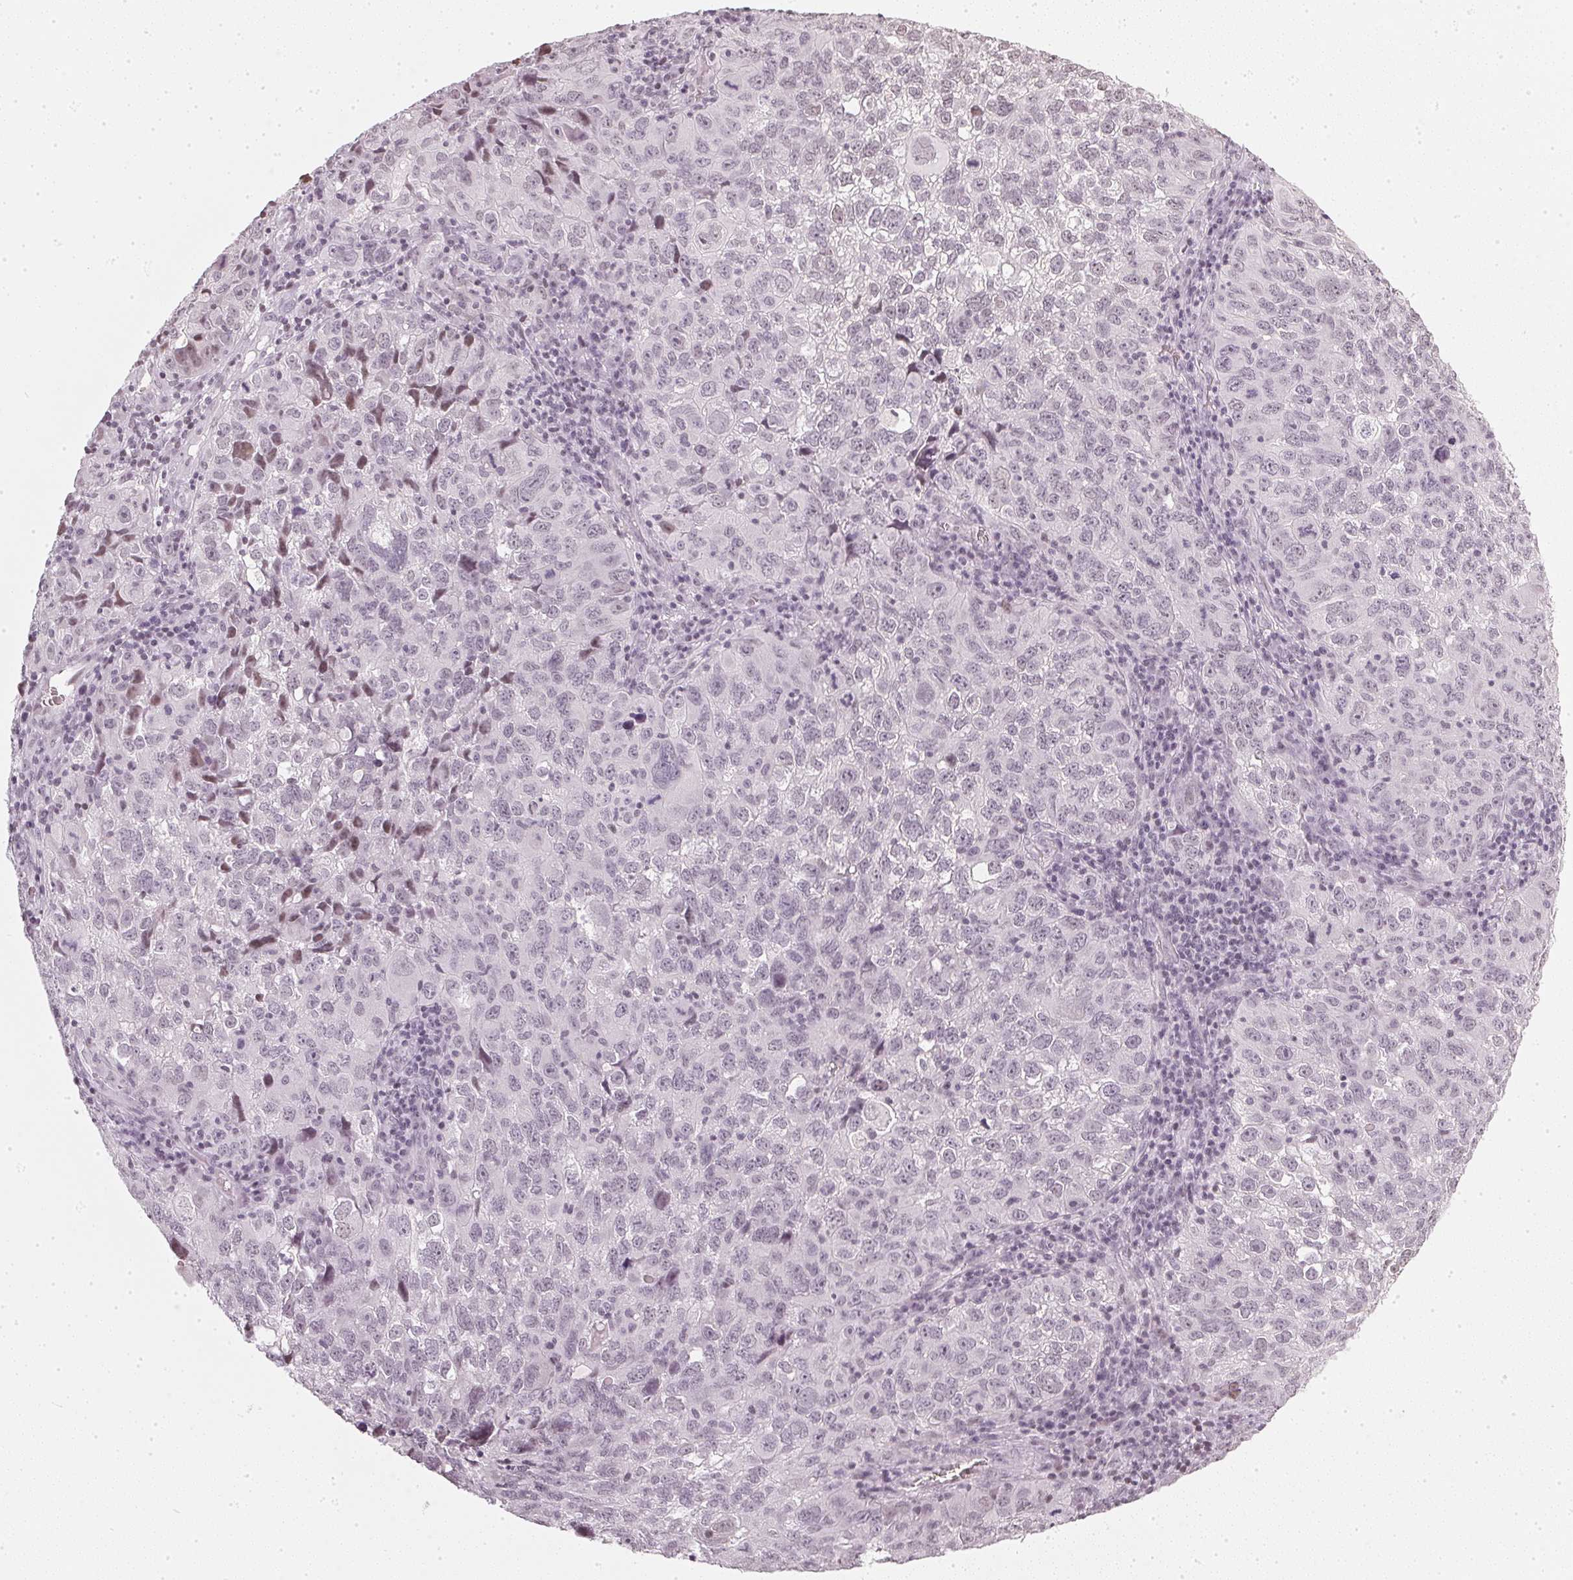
{"staining": {"intensity": "negative", "quantity": "none", "location": "none"}, "tissue": "cervical cancer", "cell_type": "Tumor cells", "image_type": "cancer", "snomed": [{"axis": "morphology", "description": "Squamous cell carcinoma, NOS"}, {"axis": "topography", "description": "Cervix"}], "caption": "Tumor cells are negative for brown protein staining in cervical cancer.", "gene": "DNAJC6", "patient": {"sex": "female", "age": 55}}